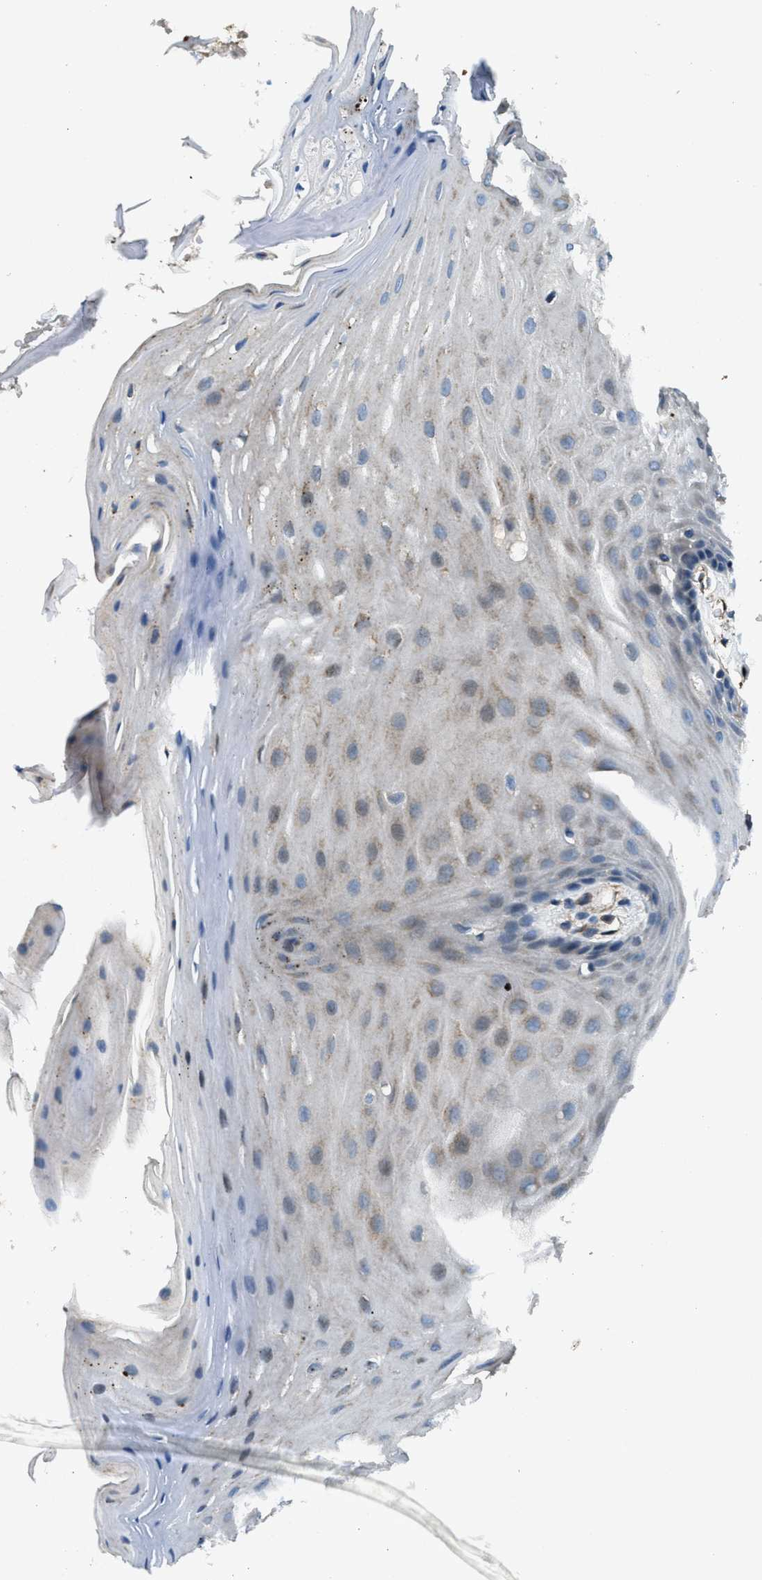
{"staining": {"intensity": "weak", "quantity": "<25%", "location": "cytoplasmic/membranous"}, "tissue": "oral mucosa", "cell_type": "Squamous epithelial cells", "image_type": "normal", "snomed": [{"axis": "morphology", "description": "Normal tissue, NOS"}, {"axis": "morphology", "description": "Squamous cell carcinoma, NOS"}, {"axis": "topography", "description": "Oral tissue"}, {"axis": "topography", "description": "Head-Neck"}], "caption": "This image is of normal oral mucosa stained with immunohistochemistry (IHC) to label a protein in brown with the nuclei are counter-stained blue. There is no staining in squamous epithelial cells.", "gene": "GIMAP8", "patient": {"sex": "male", "age": 71}}